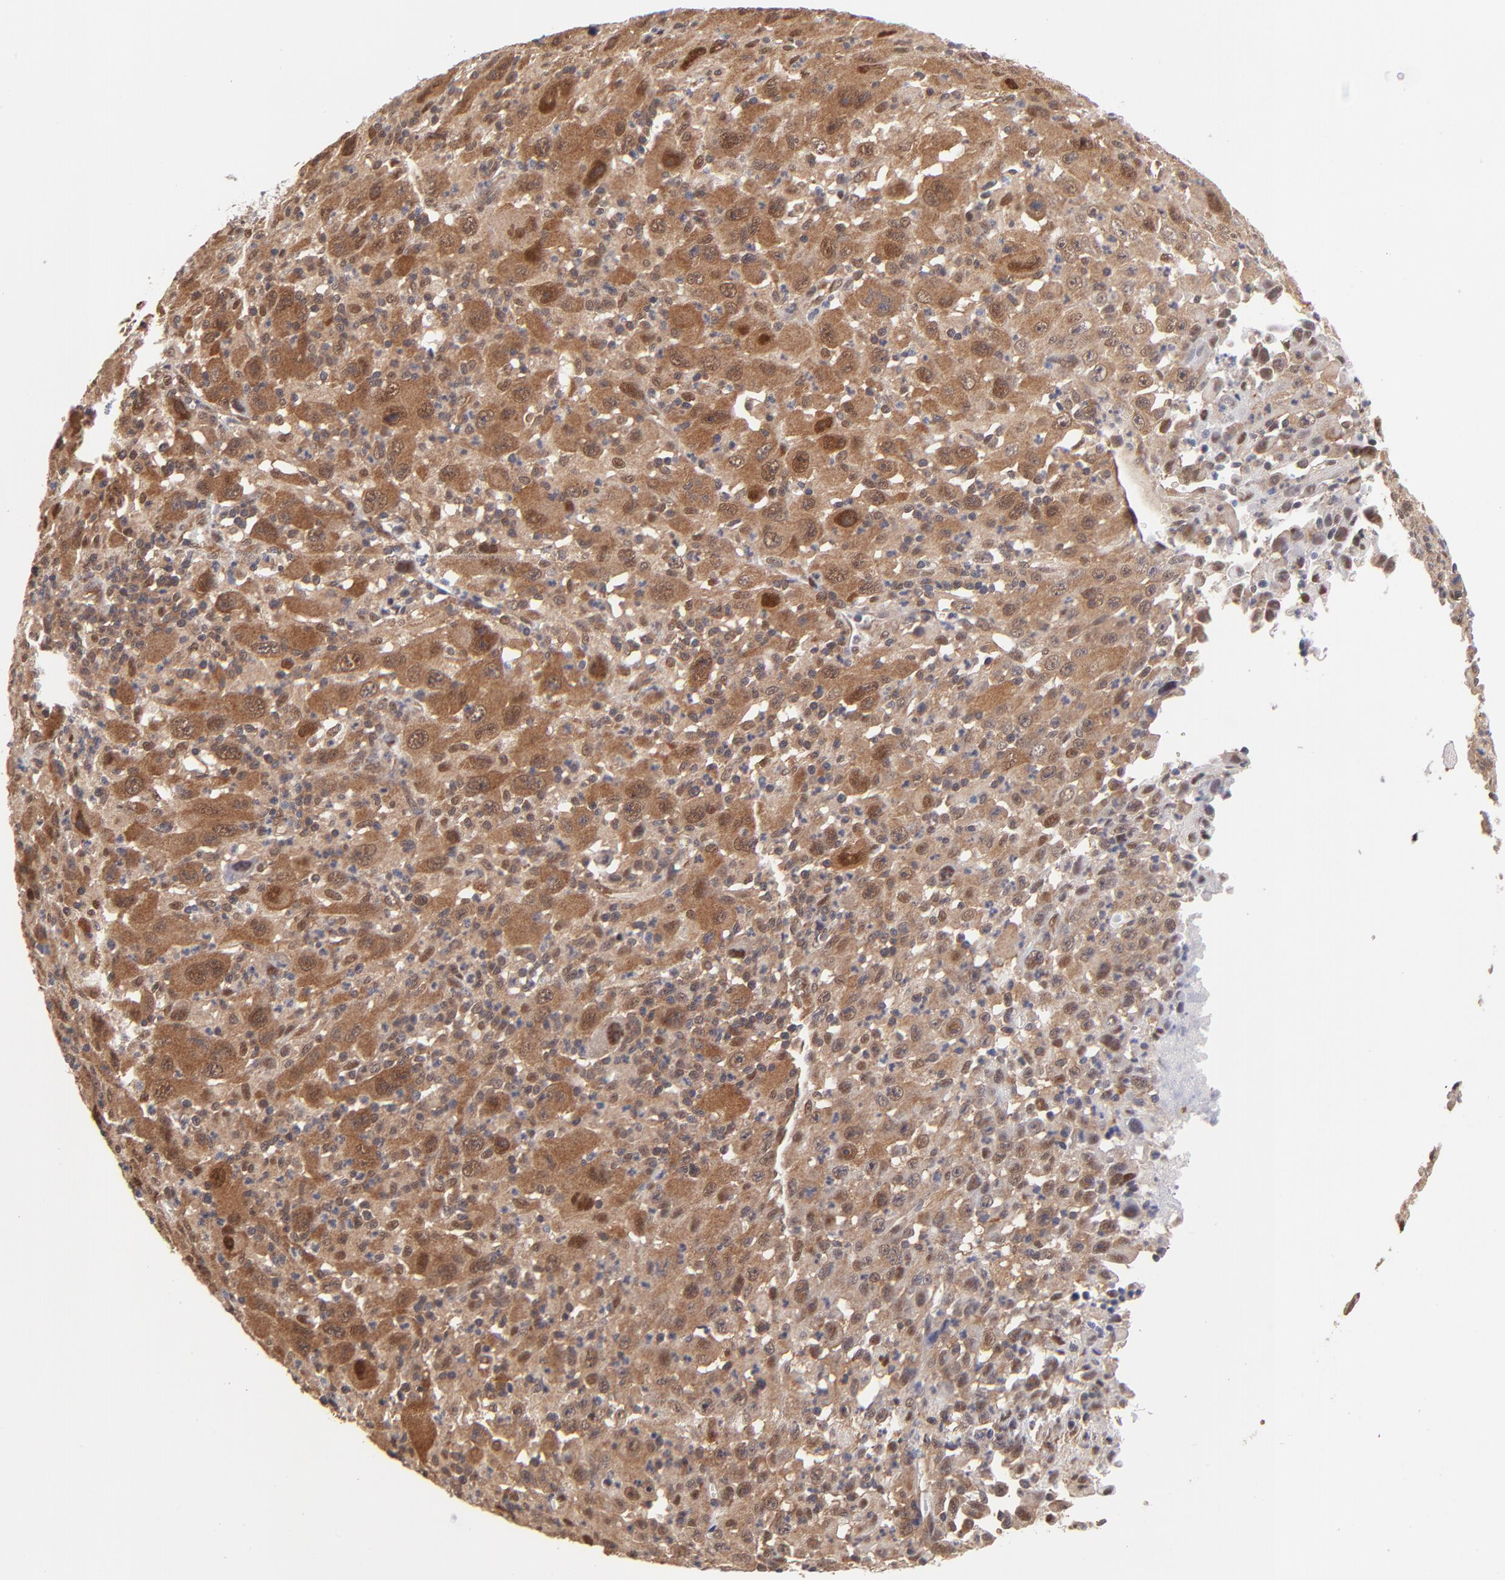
{"staining": {"intensity": "moderate", "quantity": "25%-75%", "location": "cytoplasmic/membranous,nuclear"}, "tissue": "melanoma", "cell_type": "Tumor cells", "image_type": "cancer", "snomed": [{"axis": "morphology", "description": "Malignant melanoma, Metastatic site"}, {"axis": "topography", "description": "Skin"}], "caption": "DAB immunohistochemical staining of malignant melanoma (metastatic site) displays moderate cytoplasmic/membranous and nuclear protein positivity in about 25%-75% of tumor cells.", "gene": "PSMC4", "patient": {"sex": "female", "age": 56}}